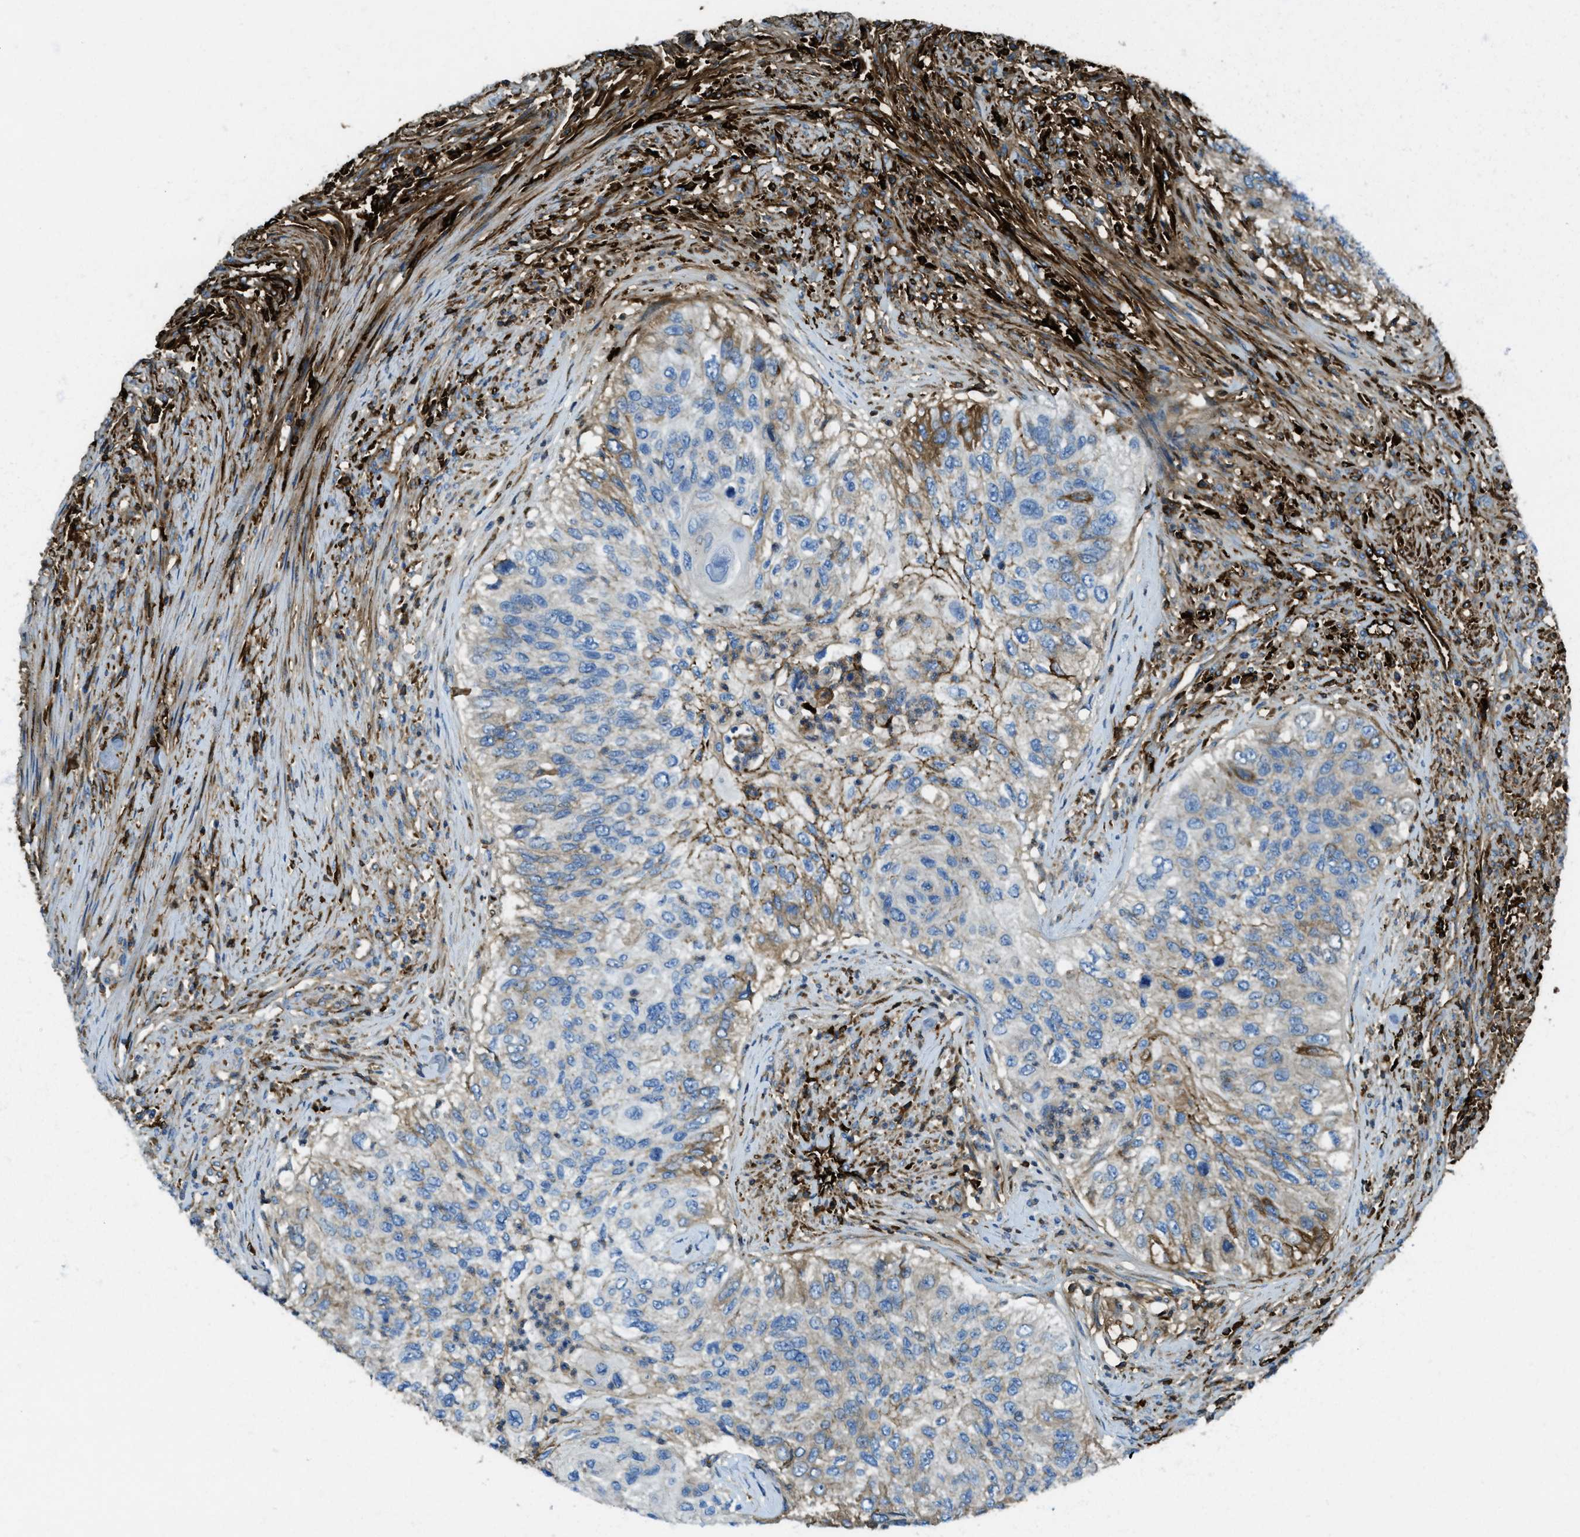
{"staining": {"intensity": "weak", "quantity": "<25%", "location": "cytoplasmic/membranous"}, "tissue": "urothelial cancer", "cell_type": "Tumor cells", "image_type": "cancer", "snomed": [{"axis": "morphology", "description": "Urothelial carcinoma, High grade"}, {"axis": "topography", "description": "Urinary bladder"}], "caption": "This image is of urothelial carcinoma (high-grade) stained with immunohistochemistry to label a protein in brown with the nuclei are counter-stained blue. There is no staining in tumor cells.", "gene": "TRIM59", "patient": {"sex": "female", "age": 60}}